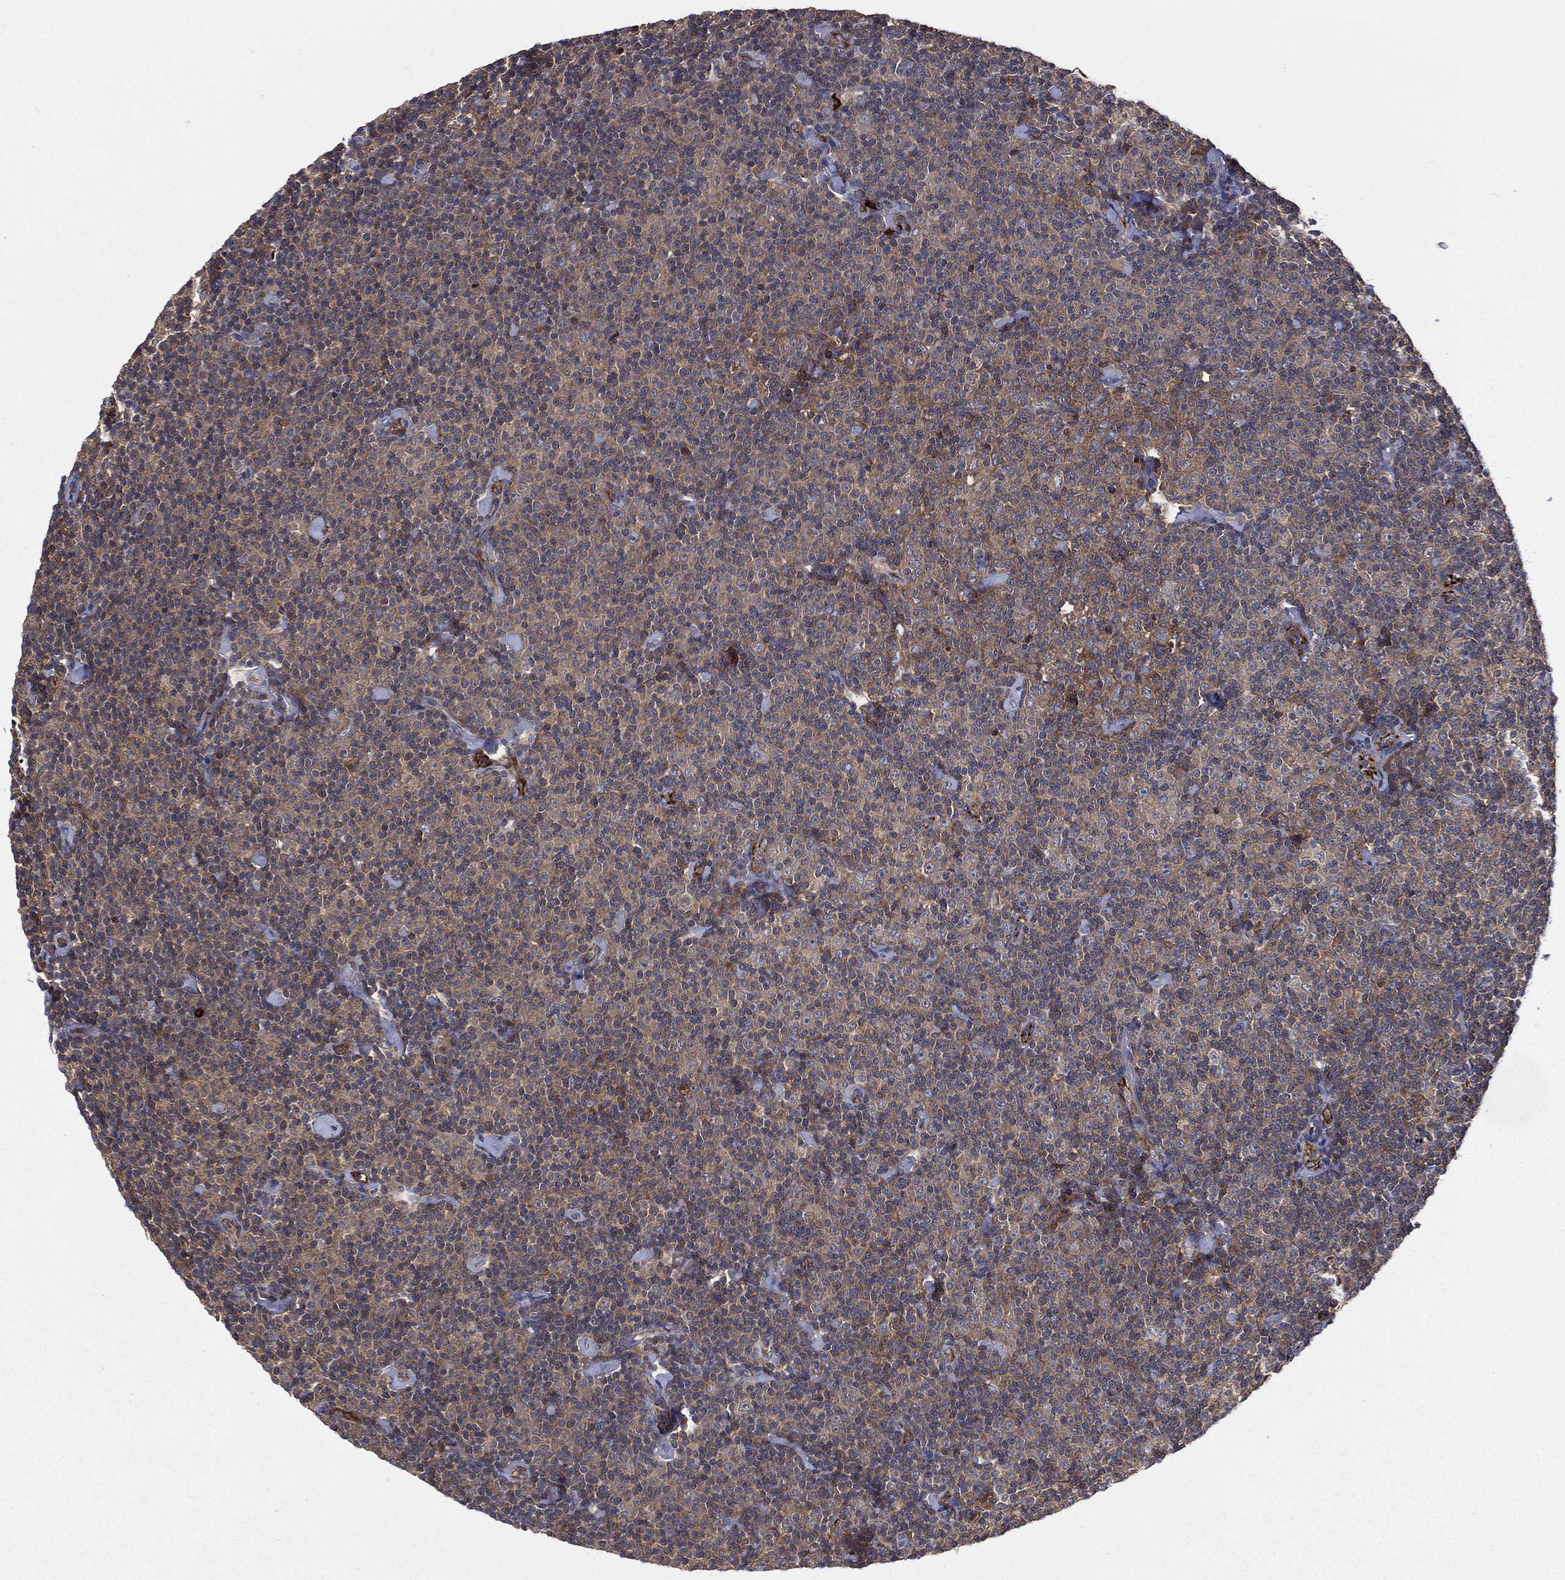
{"staining": {"intensity": "moderate", "quantity": "<25%", "location": "cytoplasmic/membranous"}, "tissue": "lymphoma", "cell_type": "Tumor cells", "image_type": "cancer", "snomed": [{"axis": "morphology", "description": "Malignant lymphoma, non-Hodgkin's type, Low grade"}, {"axis": "topography", "description": "Lymph node"}], "caption": "DAB immunohistochemical staining of human lymphoma demonstrates moderate cytoplasmic/membranous protein staining in about <25% of tumor cells.", "gene": "SMPD3", "patient": {"sex": "male", "age": 81}}